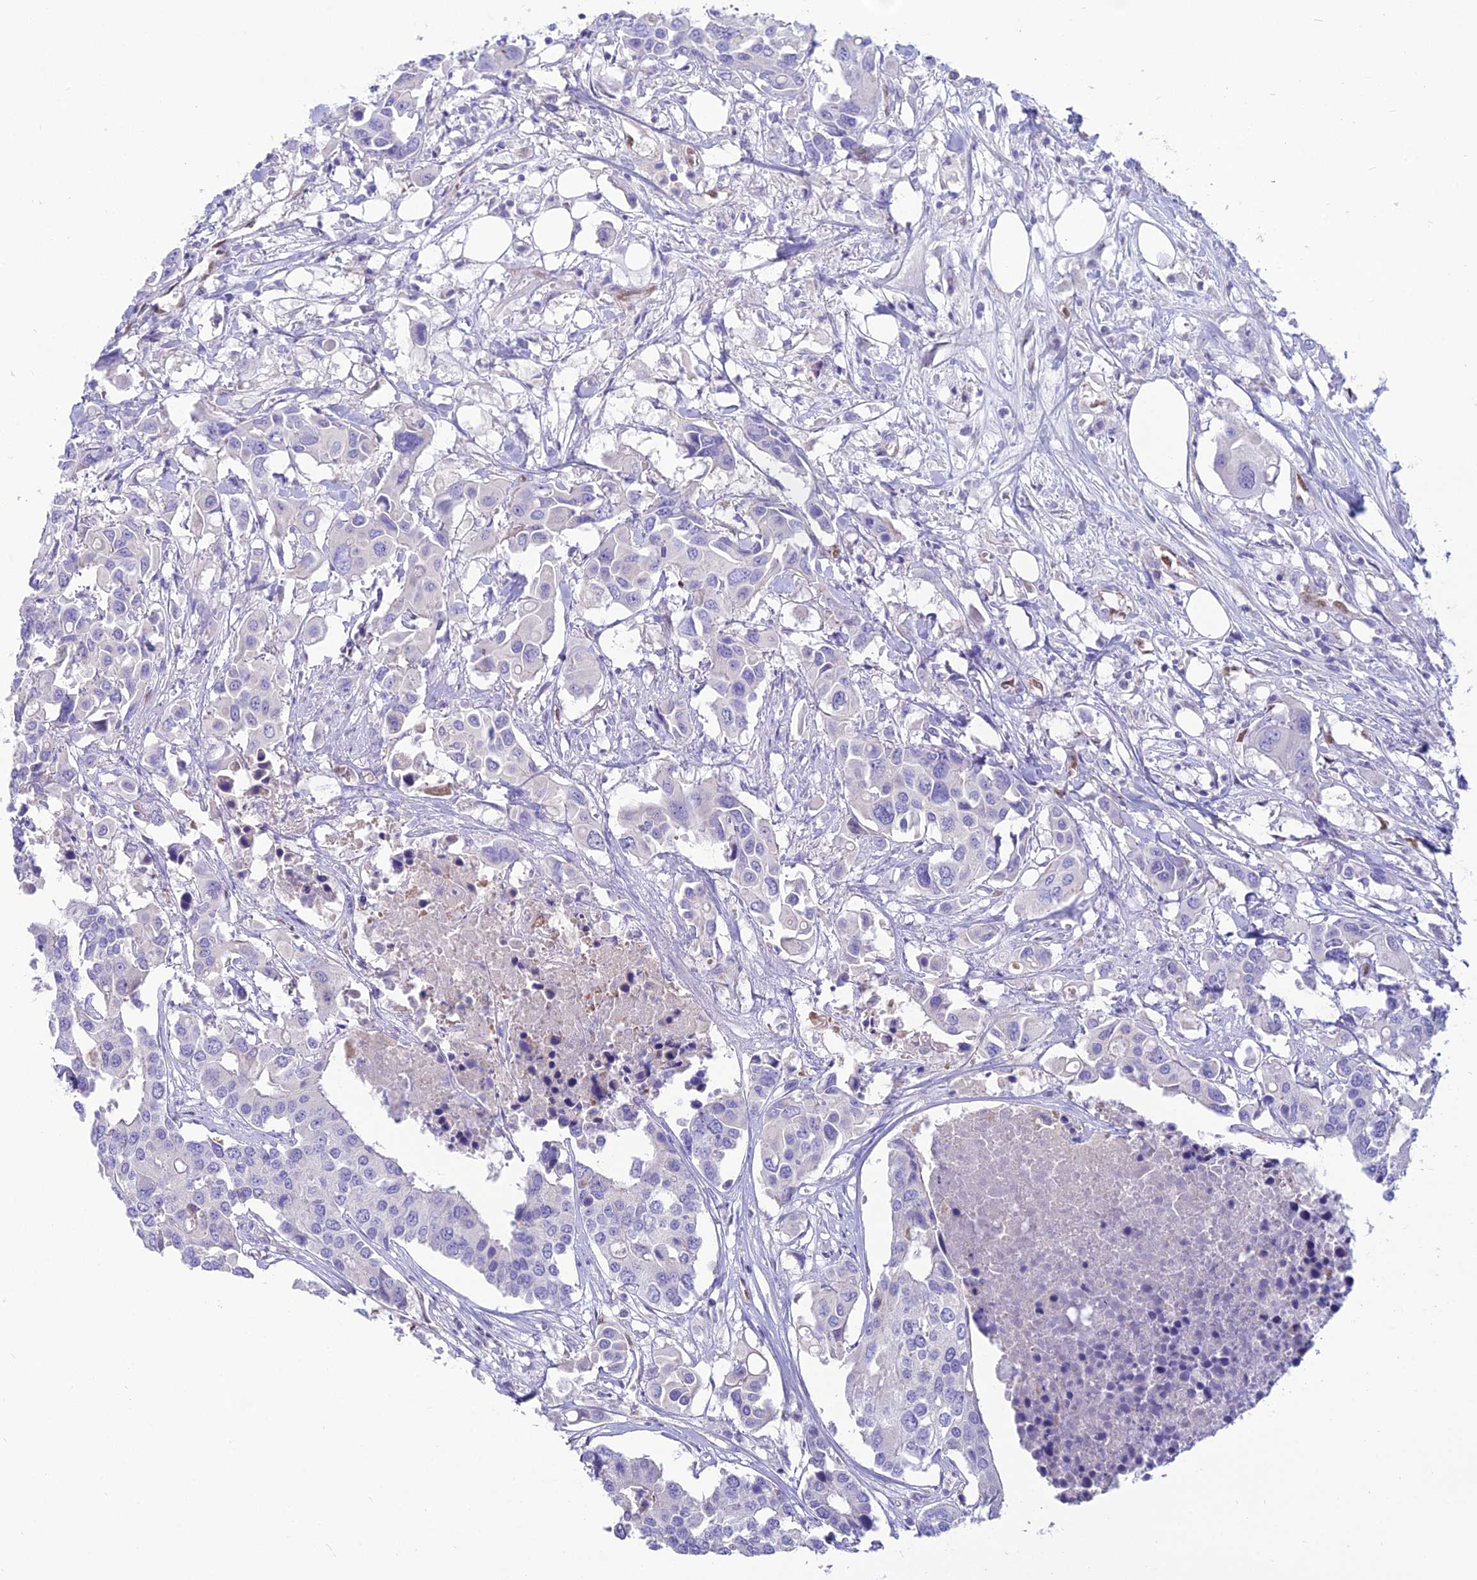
{"staining": {"intensity": "negative", "quantity": "none", "location": "none"}, "tissue": "colorectal cancer", "cell_type": "Tumor cells", "image_type": "cancer", "snomed": [{"axis": "morphology", "description": "Adenocarcinoma, NOS"}, {"axis": "topography", "description": "Colon"}], "caption": "The image reveals no staining of tumor cells in colorectal cancer (adenocarcinoma).", "gene": "NOVA2", "patient": {"sex": "male", "age": 77}}